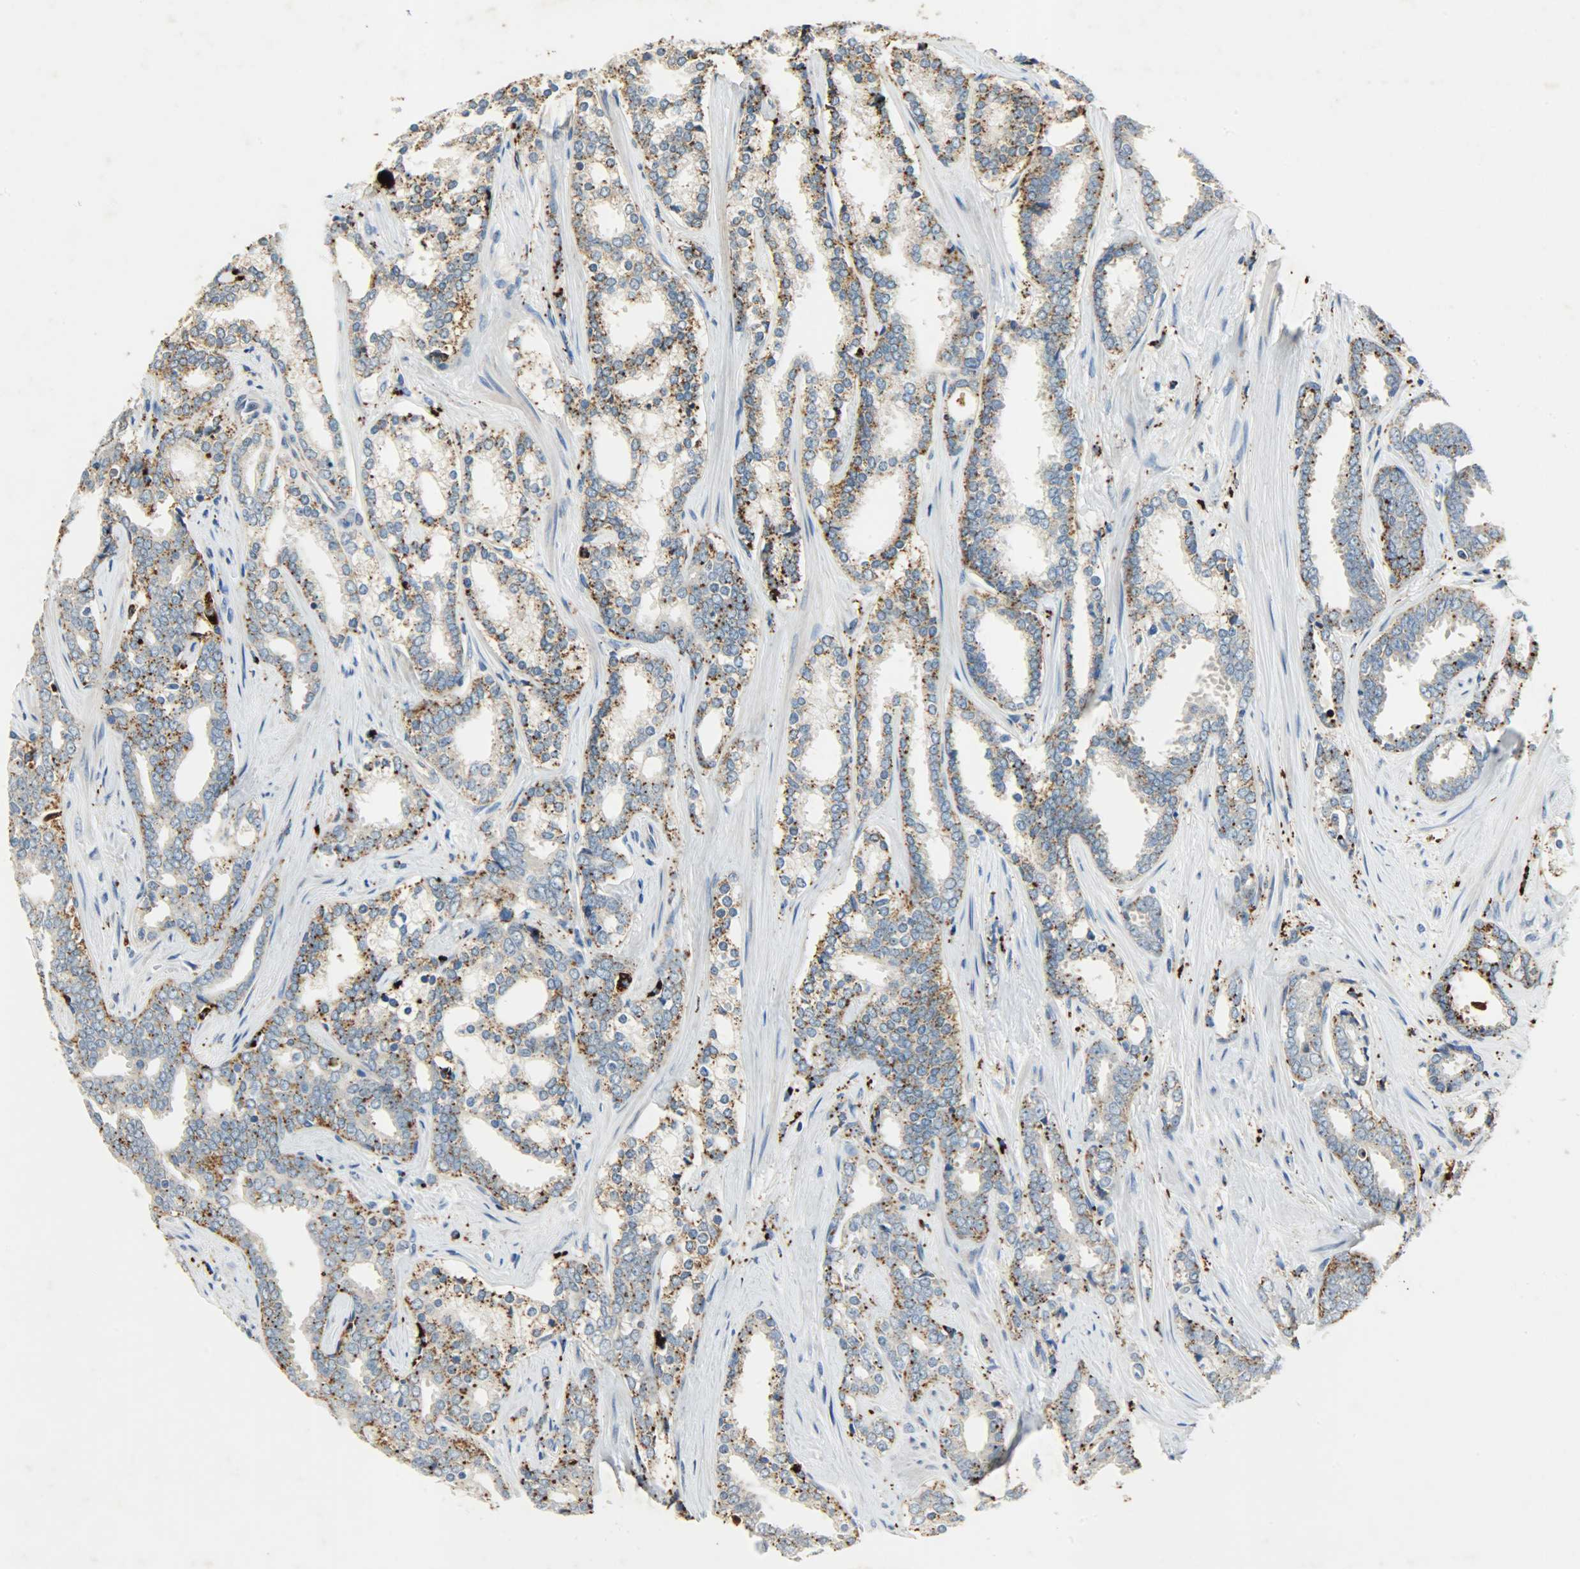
{"staining": {"intensity": "moderate", "quantity": "25%-75%", "location": "cytoplasmic/membranous"}, "tissue": "prostate cancer", "cell_type": "Tumor cells", "image_type": "cancer", "snomed": [{"axis": "morphology", "description": "Adenocarcinoma, High grade"}, {"axis": "topography", "description": "Prostate"}], "caption": "Immunohistochemistry (IHC) image of neoplastic tissue: prostate cancer (high-grade adenocarcinoma) stained using immunohistochemistry demonstrates medium levels of moderate protein expression localized specifically in the cytoplasmic/membranous of tumor cells, appearing as a cytoplasmic/membranous brown color.", "gene": "ASAH1", "patient": {"sex": "male", "age": 67}}